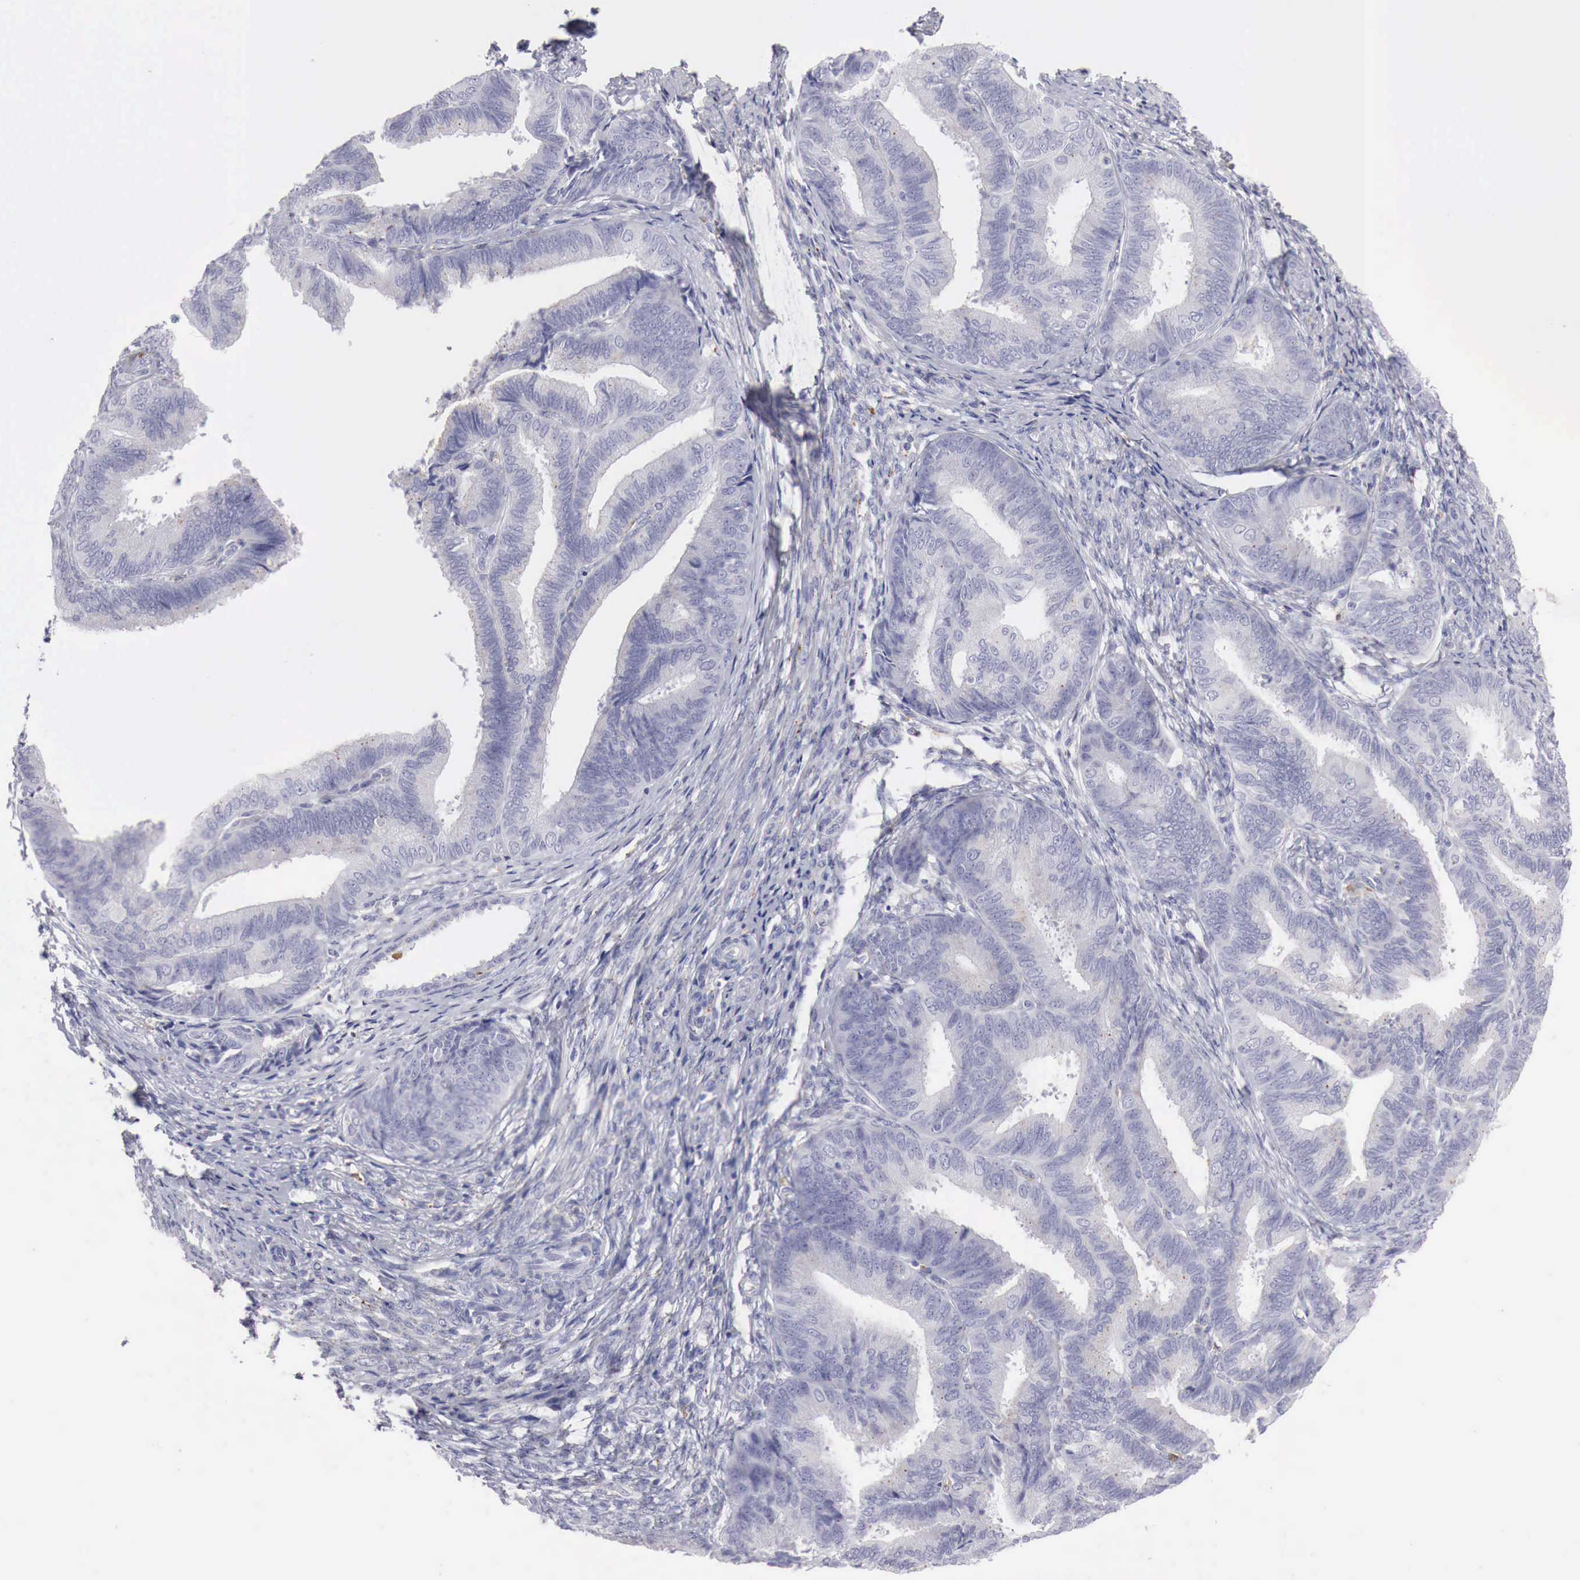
{"staining": {"intensity": "negative", "quantity": "none", "location": "none"}, "tissue": "endometrial cancer", "cell_type": "Tumor cells", "image_type": "cancer", "snomed": [{"axis": "morphology", "description": "Adenocarcinoma, NOS"}, {"axis": "topography", "description": "Endometrium"}], "caption": "A high-resolution micrograph shows immunohistochemistry (IHC) staining of endometrial cancer, which reveals no significant positivity in tumor cells.", "gene": "GLA", "patient": {"sex": "female", "age": 63}}